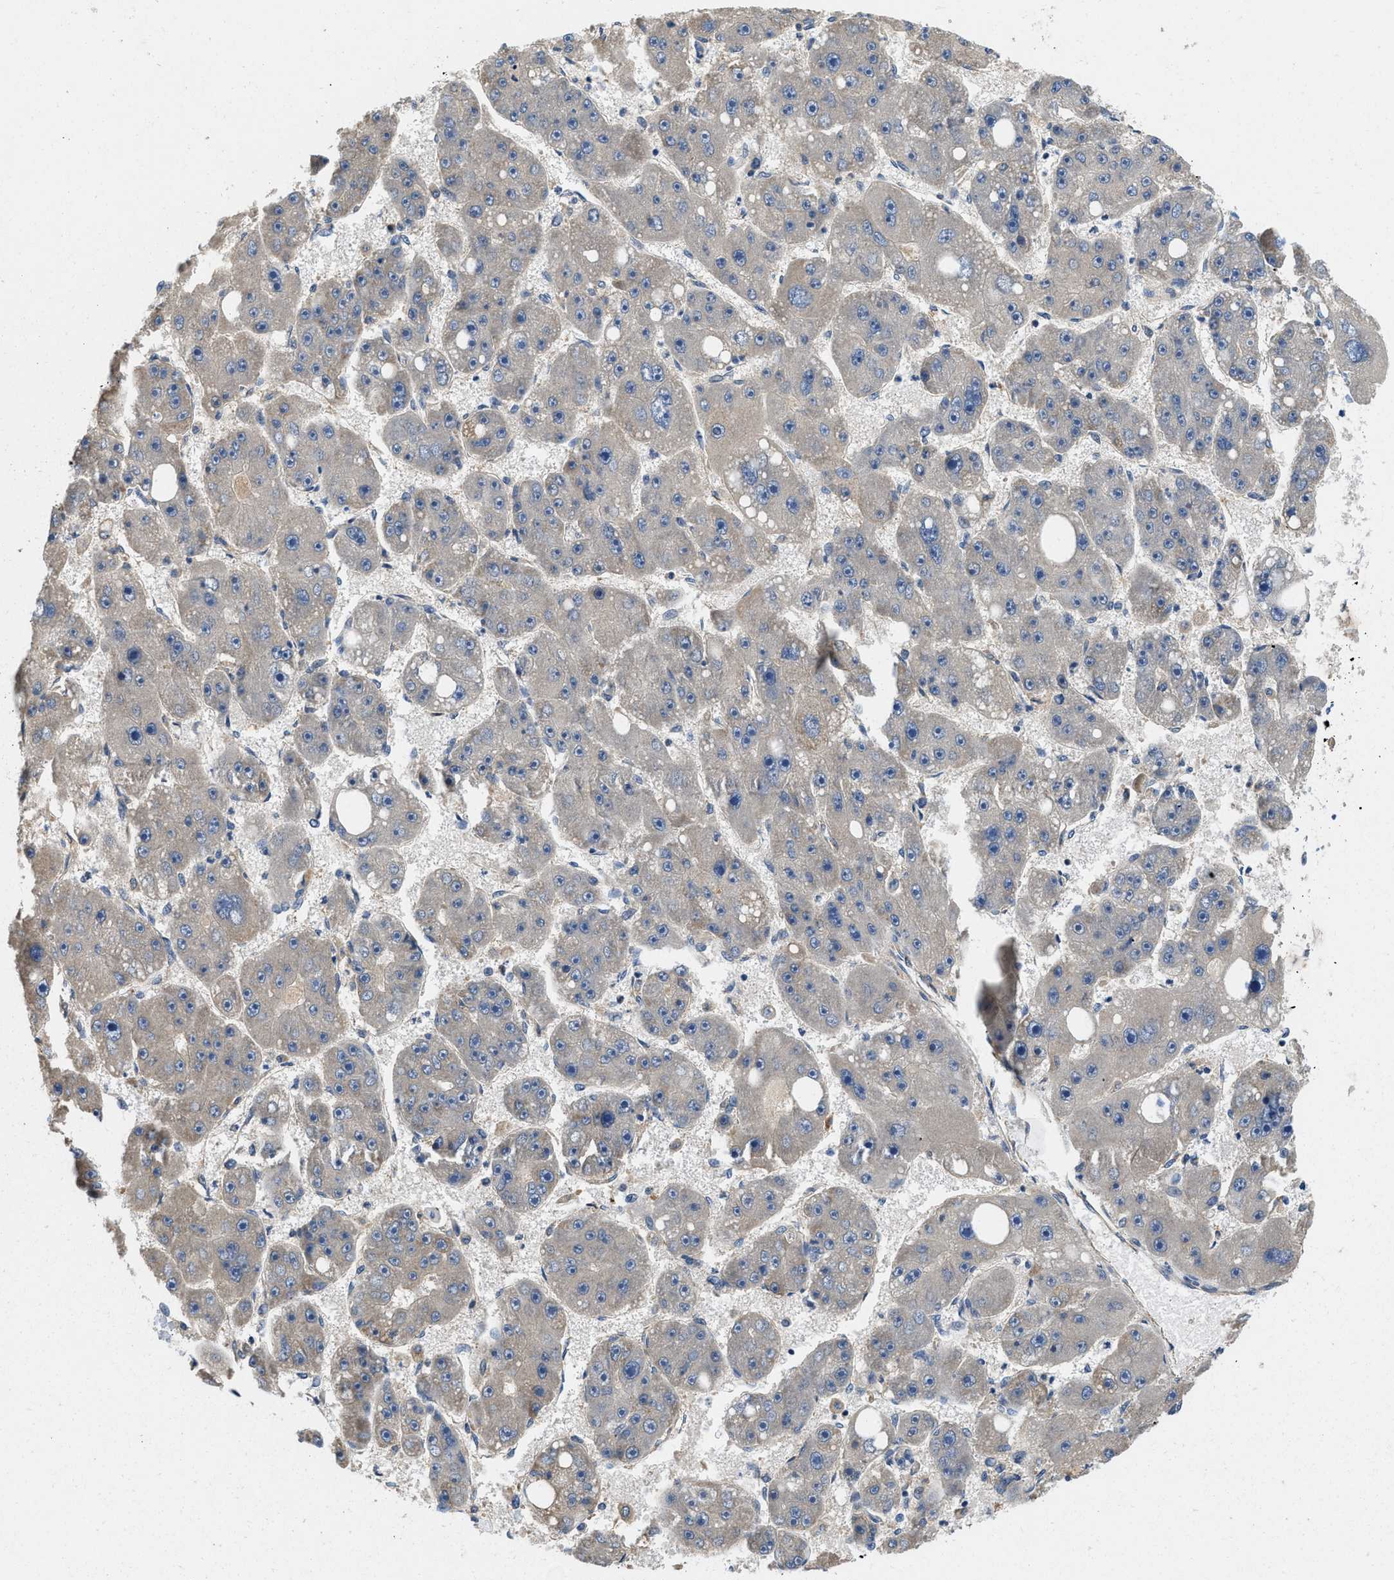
{"staining": {"intensity": "weak", "quantity": "<25%", "location": "cytoplasmic/membranous"}, "tissue": "liver cancer", "cell_type": "Tumor cells", "image_type": "cancer", "snomed": [{"axis": "morphology", "description": "Carcinoma, Hepatocellular, NOS"}, {"axis": "topography", "description": "Liver"}], "caption": "An immunohistochemistry (IHC) image of liver hepatocellular carcinoma is shown. There is no staining in tumor cells of liver hepatocellular carcinoma. (DAB (3,3'-diaminobenzidine) IHC, high magnification).", "gene": "ZNF599", "patient": {"sex": "female", "age": 61}}